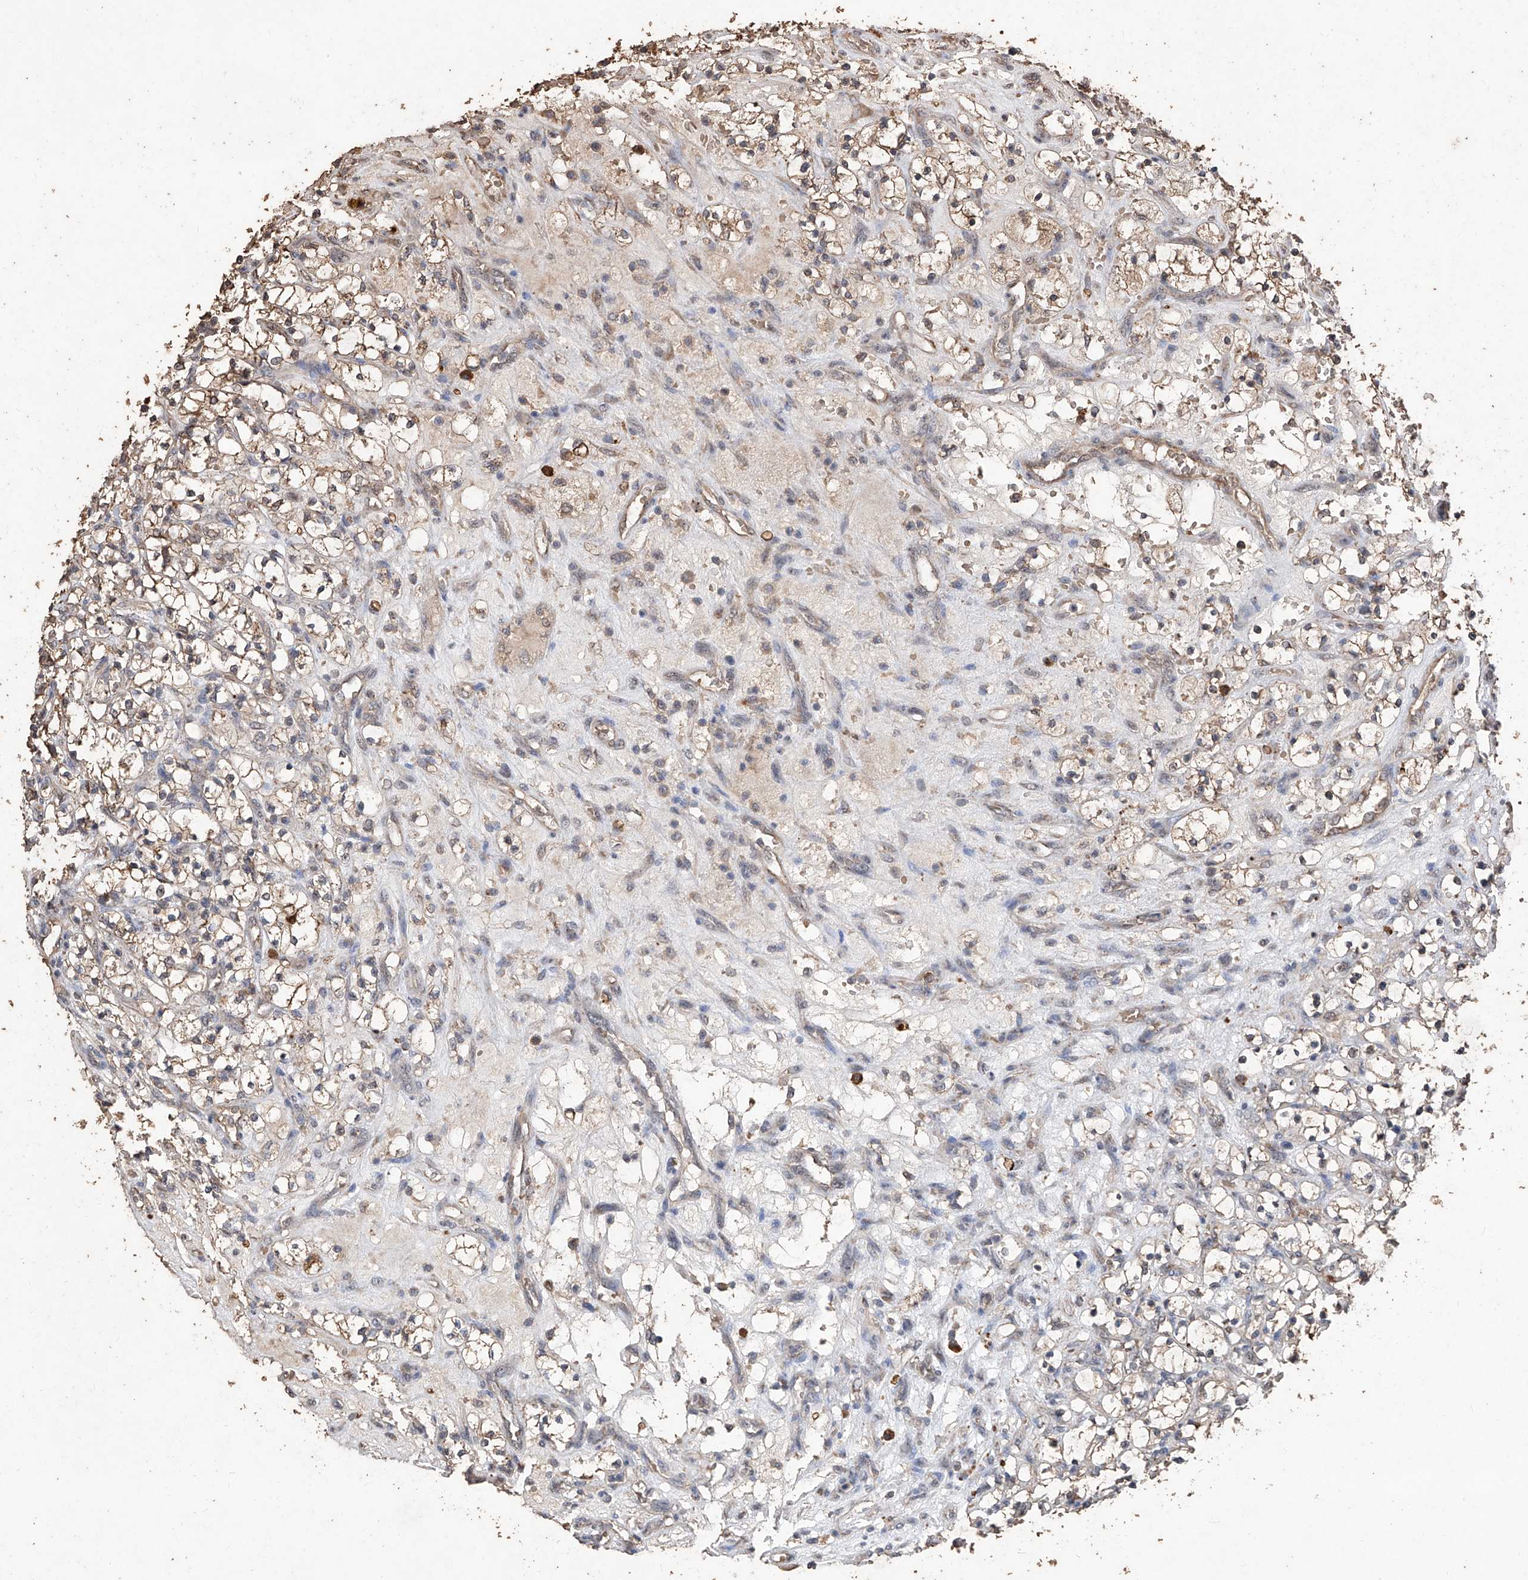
{"staining": {"intensity": "weak", "quantity": "25%-75%", "location": "cytoplasmic/membranous"}, "tissue": "renal cancer", "cell_type": "Tumor cells", "image_type": "cancer", "snomed": [{"axis": "morphology", "description": "Adenocarcinoma, NOS"}, {"axis": "topography", "description": "Kidney"}], "caption": "Immunohistochemistry of human adenocarcinoma (renal) demonstrates low levels of weak cytoplasmic/membranous staining in approximately 25%-75% of tumor cells.", "gene": "EML1", "patient": {"sex": "female", "age": 69}}